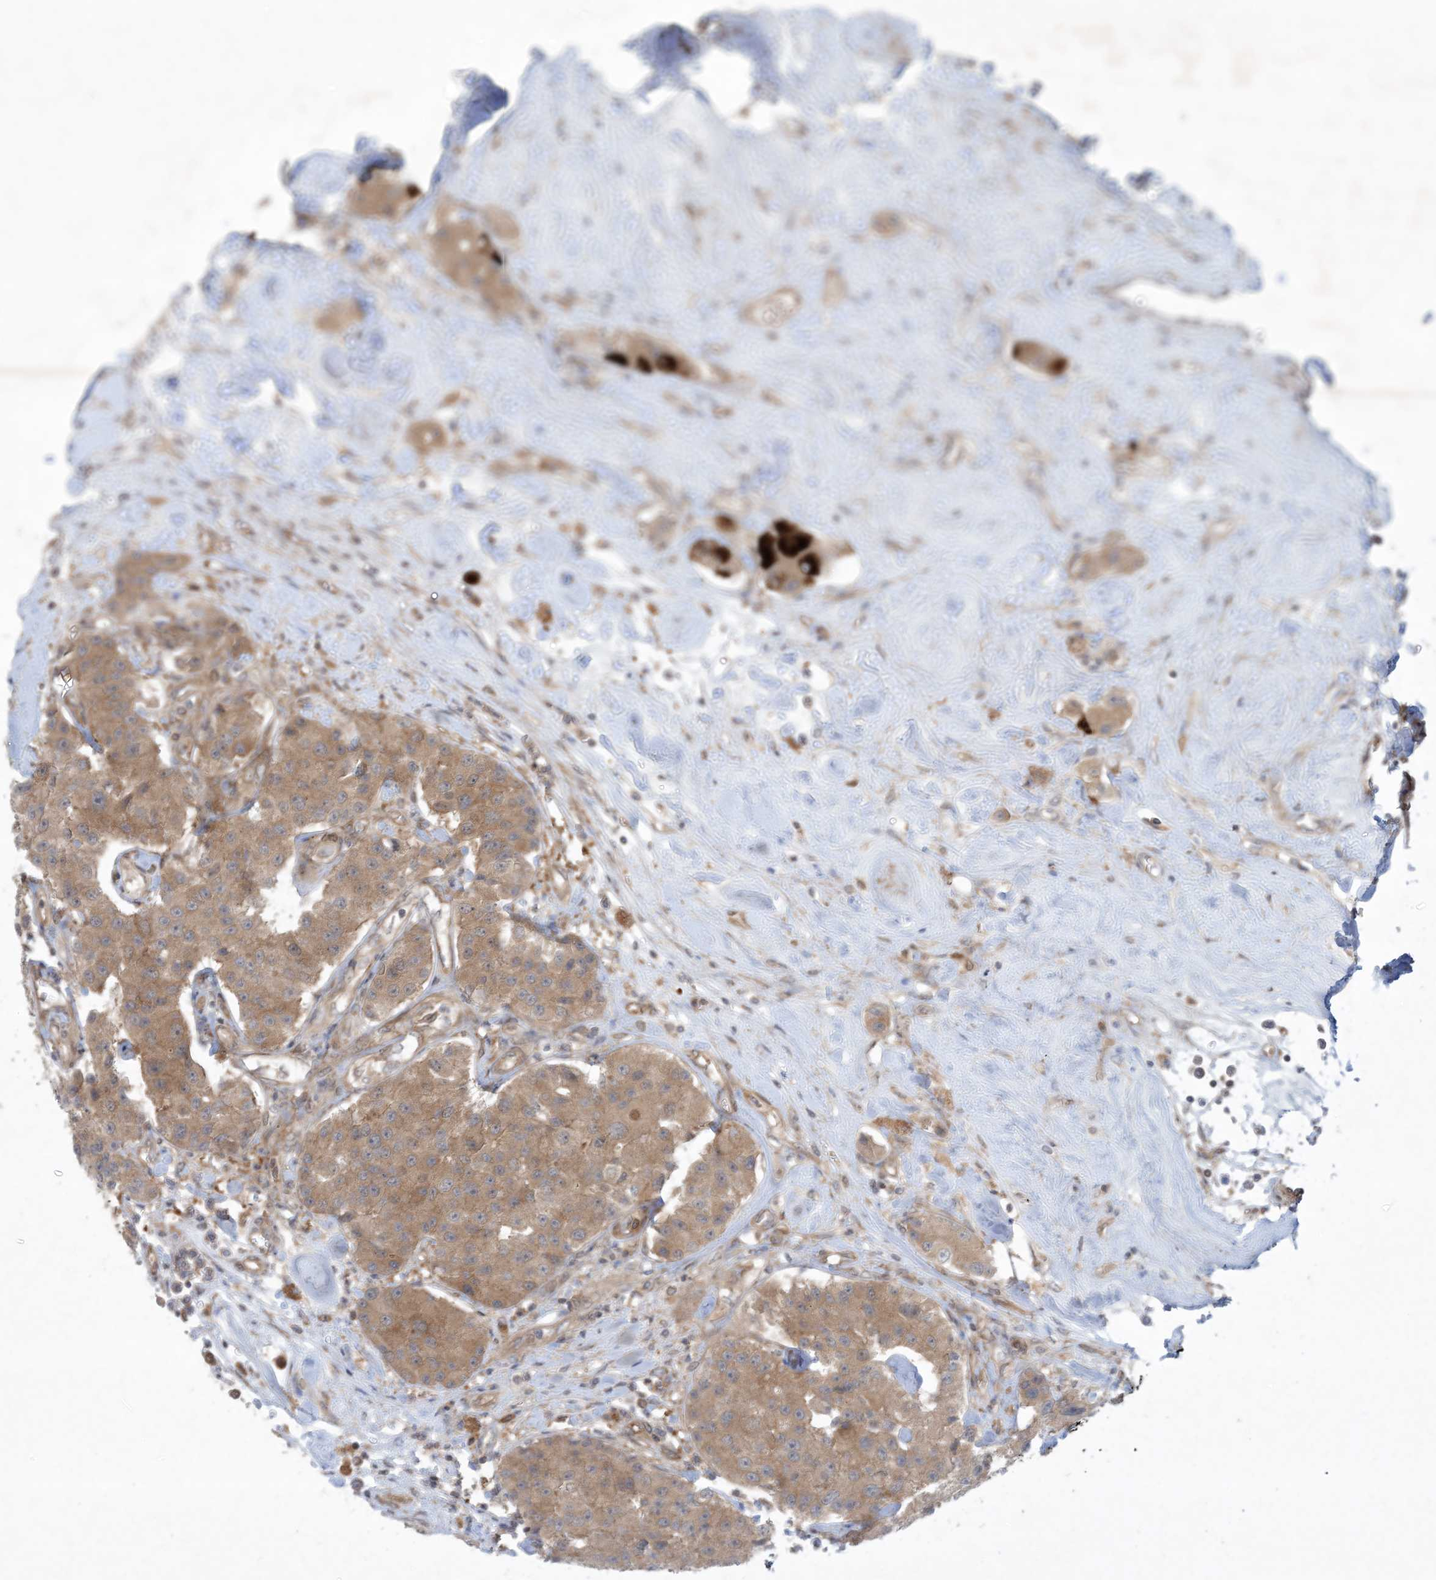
{"staining": {"intensity": "moderate", "quantity": ">75%", "location": "cytoplasmic/membranous"}, "tissue": "carcinoid", "cell_type": "Tumor cells", "image_type": "cancer", "snomed": [{"axis": "morphology", "description": "Carcinoid, malignant, NOS"}, {"axis": "topography", "description": "Pancreas"}], "caption": "An IHC image of neoplastic tissue is shown. Protein staining in brown shows moderate cytoplasmic/membranous positivity in carcinoid within tumor cells. (DAB (3,3'-diaminobenzidine) IHC with brightfield microscopy, high magnification).", "gene": "STAM2", "patient": {"sex": "male", "age": 41}}